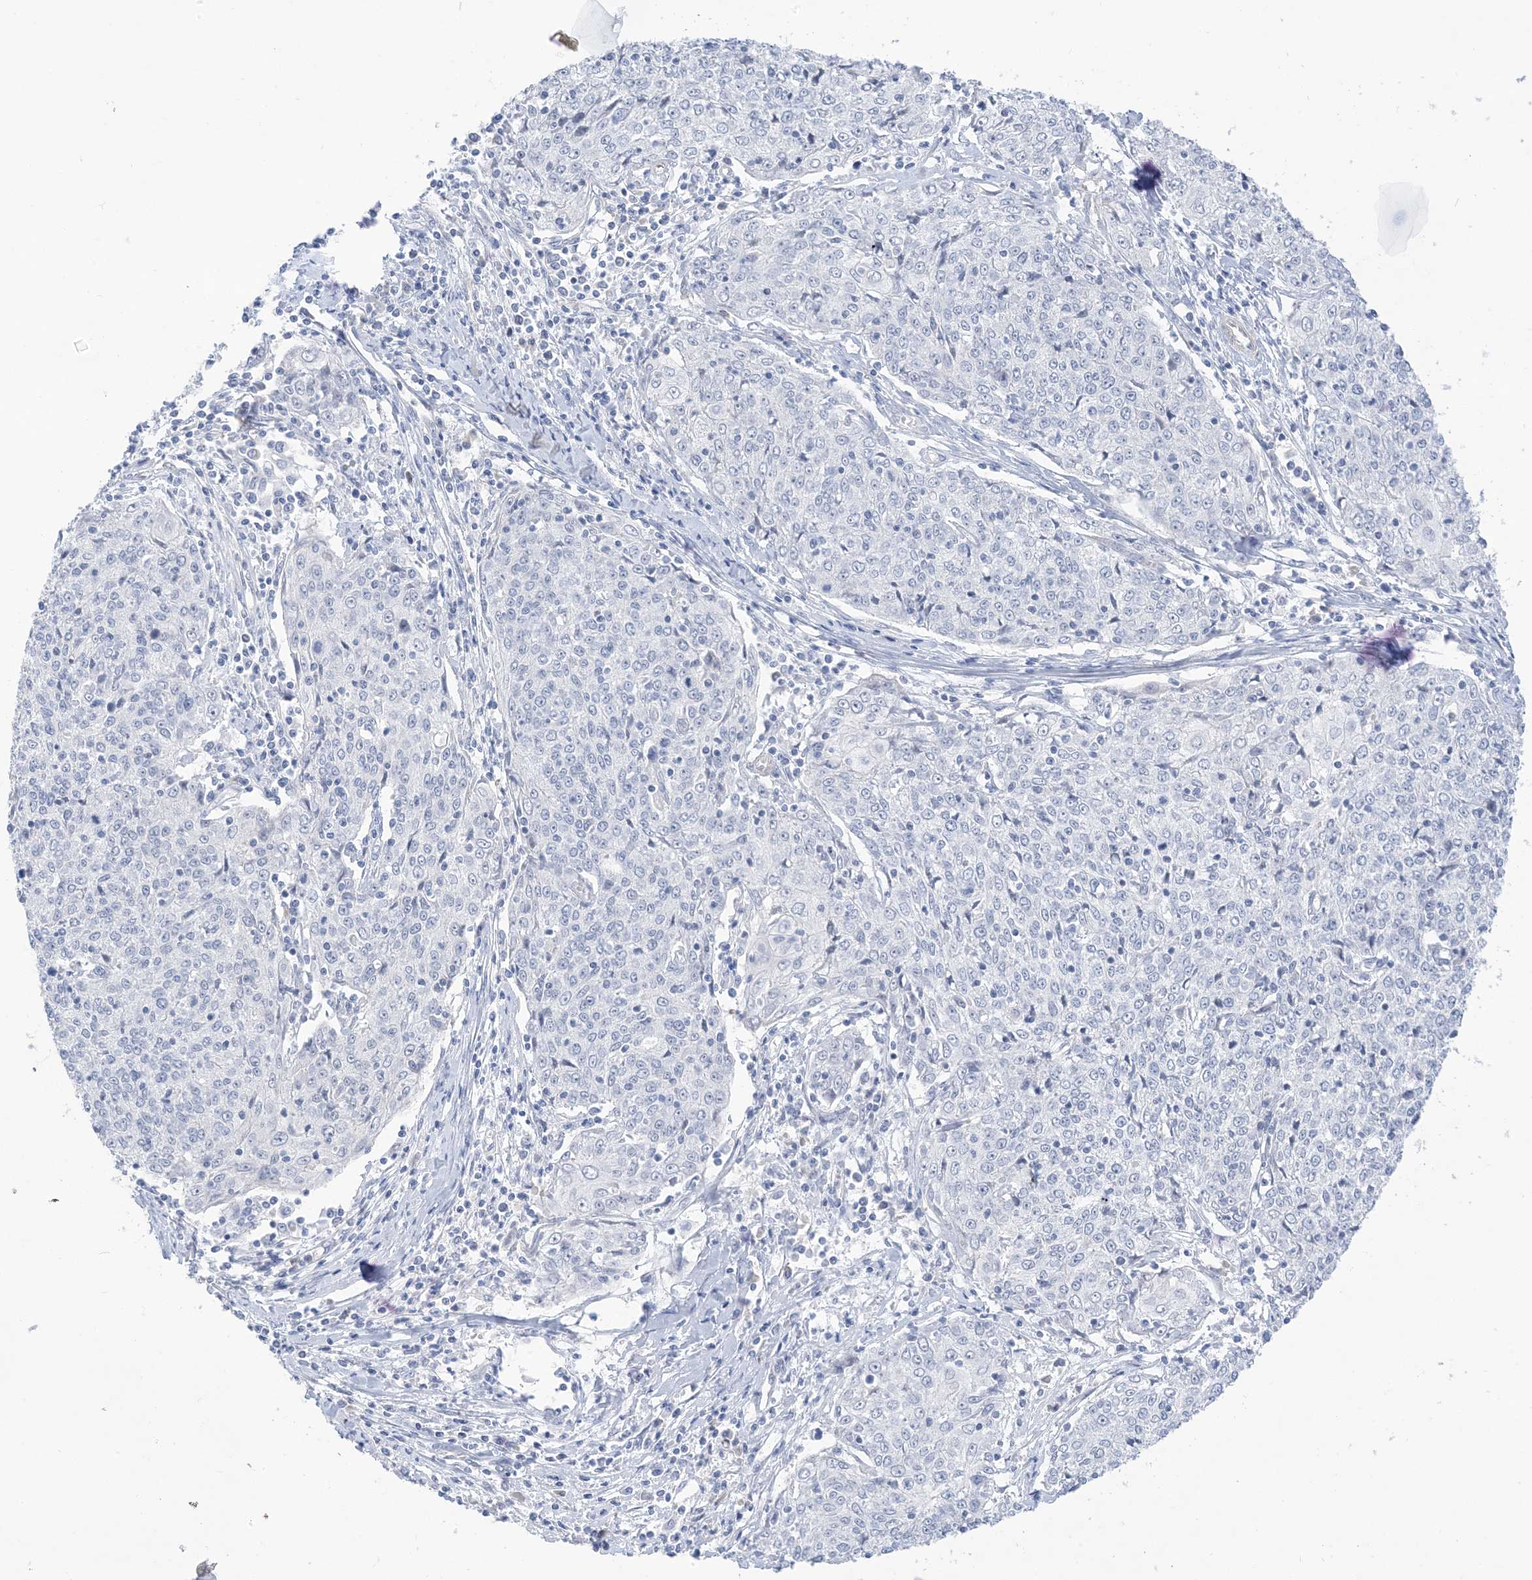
{"staining": {"intensity": "negative", "quantity": "none", "location": "none"}, "tissue": "cervical cancer", "cell_type": "Tumor cells", "image_type": "cancer", "snomed": [{"axis": "morphology", "description": "Squamous cell carcinoma, NOS"}, {"axis": "topography", "description": "Cervix"}], "caption": "Immunohistochemistry (IHC) micrograph of neoplastic tissue: human squamous cell carcinoma (cervical) stained with DAB reveals no significant protein positivity in tumor cells.", "gene": "IL36B", "patient": {"sex": "female", "age": 48}}